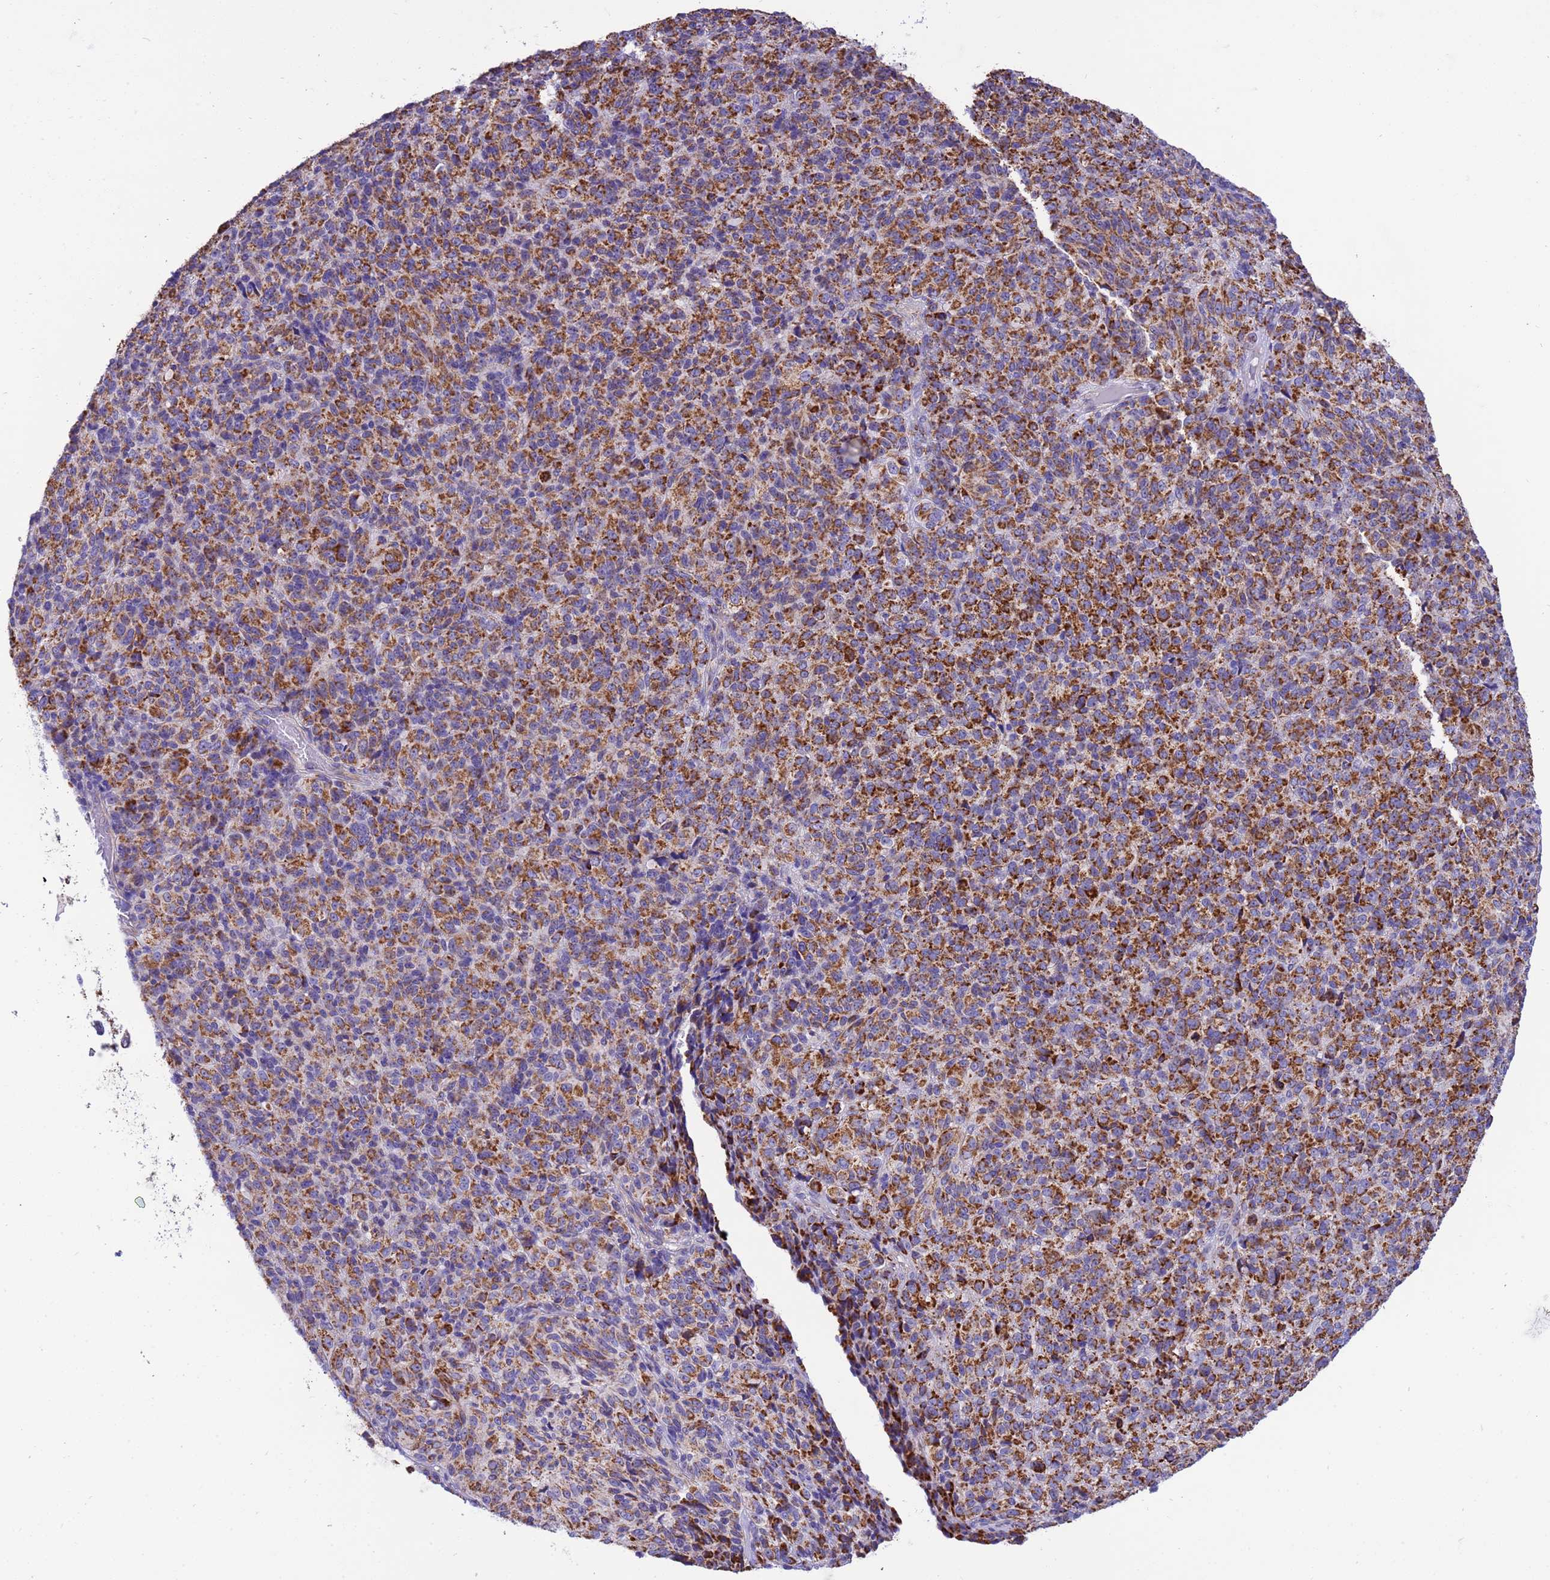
{"staining": {"intensity": "strong", "quantity": ">75%", "location": "cytoplasmic/membranous"}, "tissue": "melanoma", "cell_type": "Tumor cells", "image_type": "cancer", "snomed": [{"axis": "morphology", "description": "Malignant melanoma, Metastatic site"}, {"axis": "topography", "description": "Brain"}], "caption": "Malignant melanoma (metastatic site) stained with a brown dye displays strong cytoplasmic/membranous positive staining in approximately >75% of tumor cells.", "gene": "RNF165", "patient": {"sex": "female", "age": 56}}